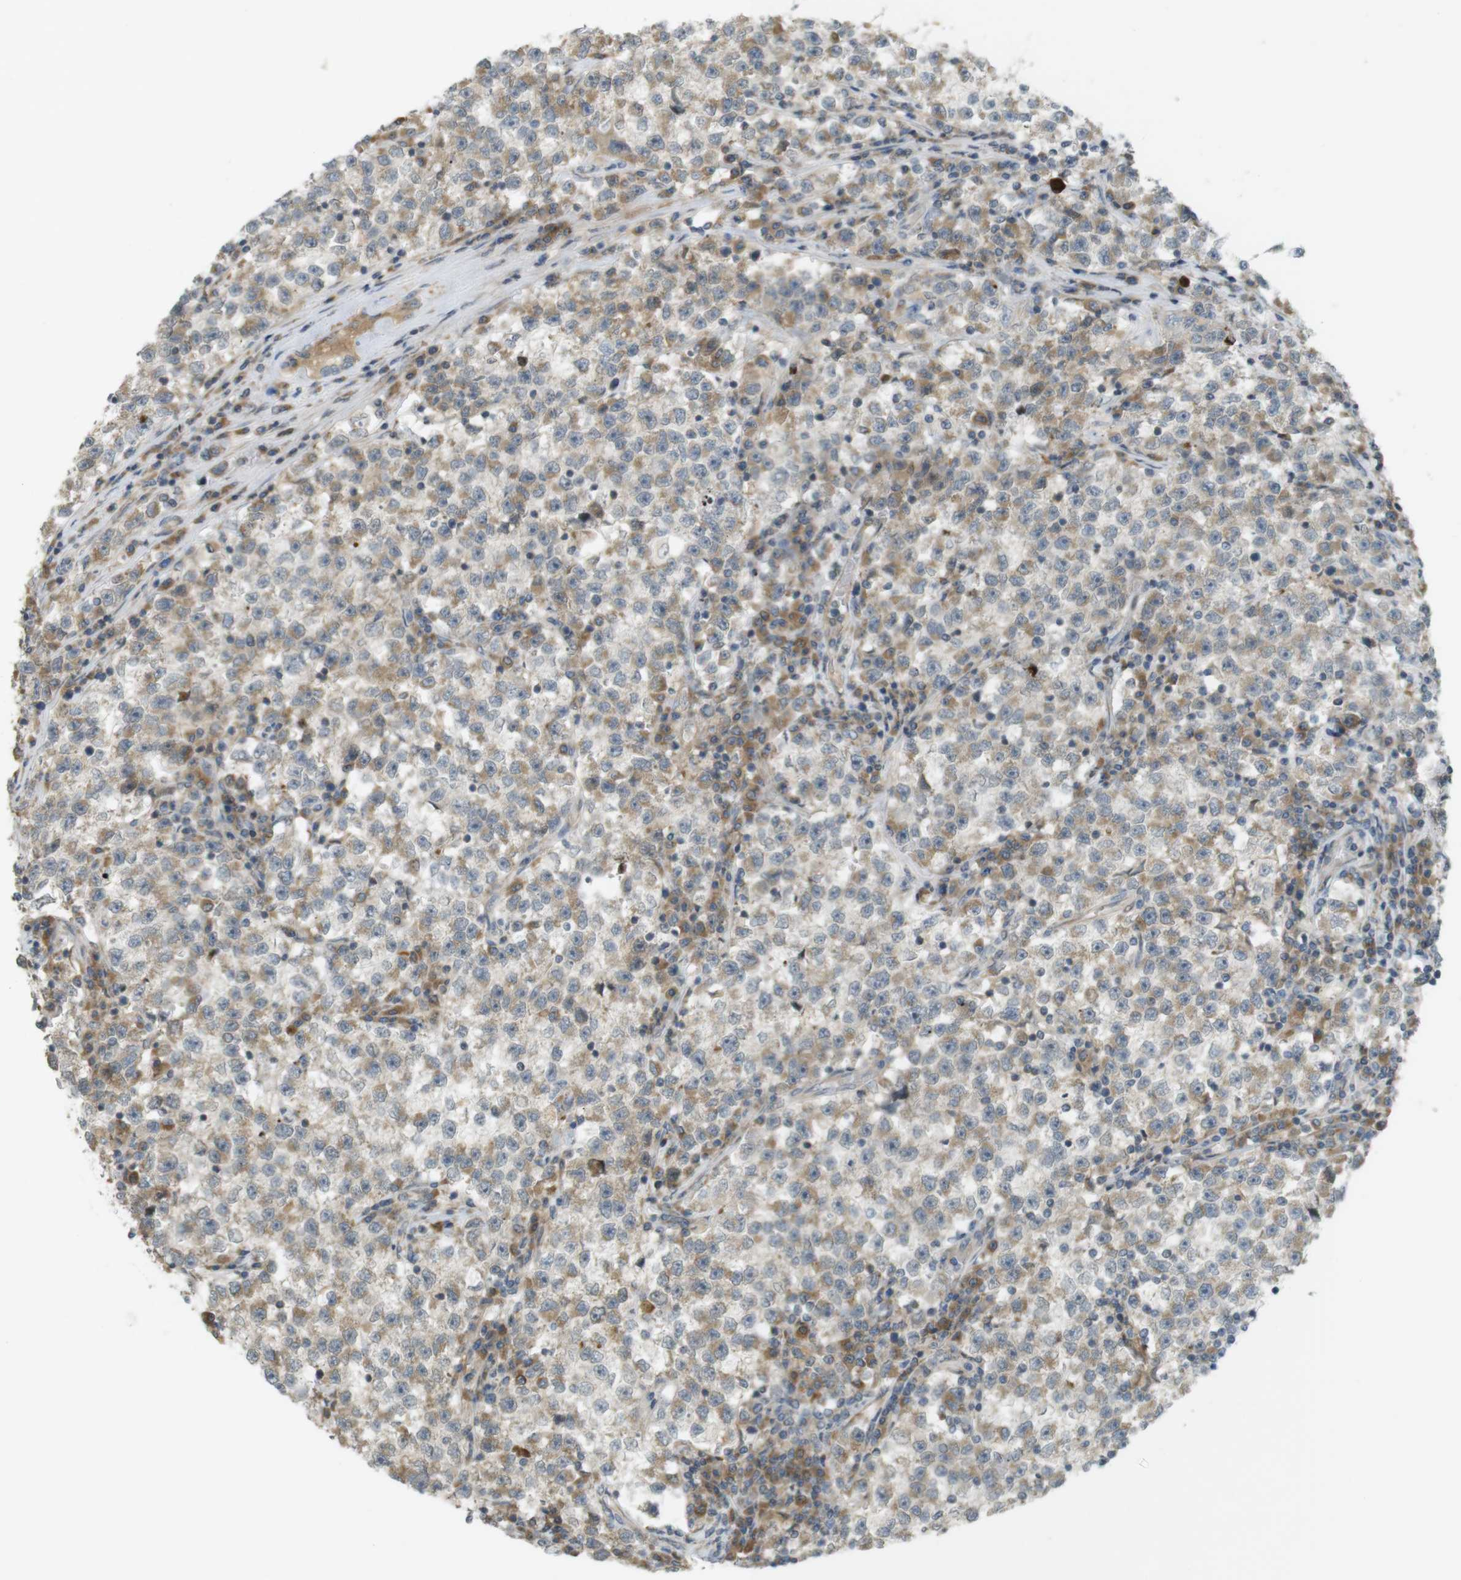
{"staining": {"intensity": "weak", "quantity": ">75%", "location": "cytoplasmic/membranous"}, "tissue": "testis cancer", "cell_type": "Tumor cells", "image_type": "cancer", "snomed": [{"axis": "morphology", "description": "Seminoma, NOS"}, {"axis": "topography", "description": "Testis"}], "caption": "This micrograph reveals testis cancer (seminoma) stained with IHC to label a protein in brown. The cytoplasmic/membranous of tumor cells show weak positivity for the protein. Nuclei are counter-stained blue.", "gene": "CLRN3", "patient": {"sex": "male", "age": 22}}